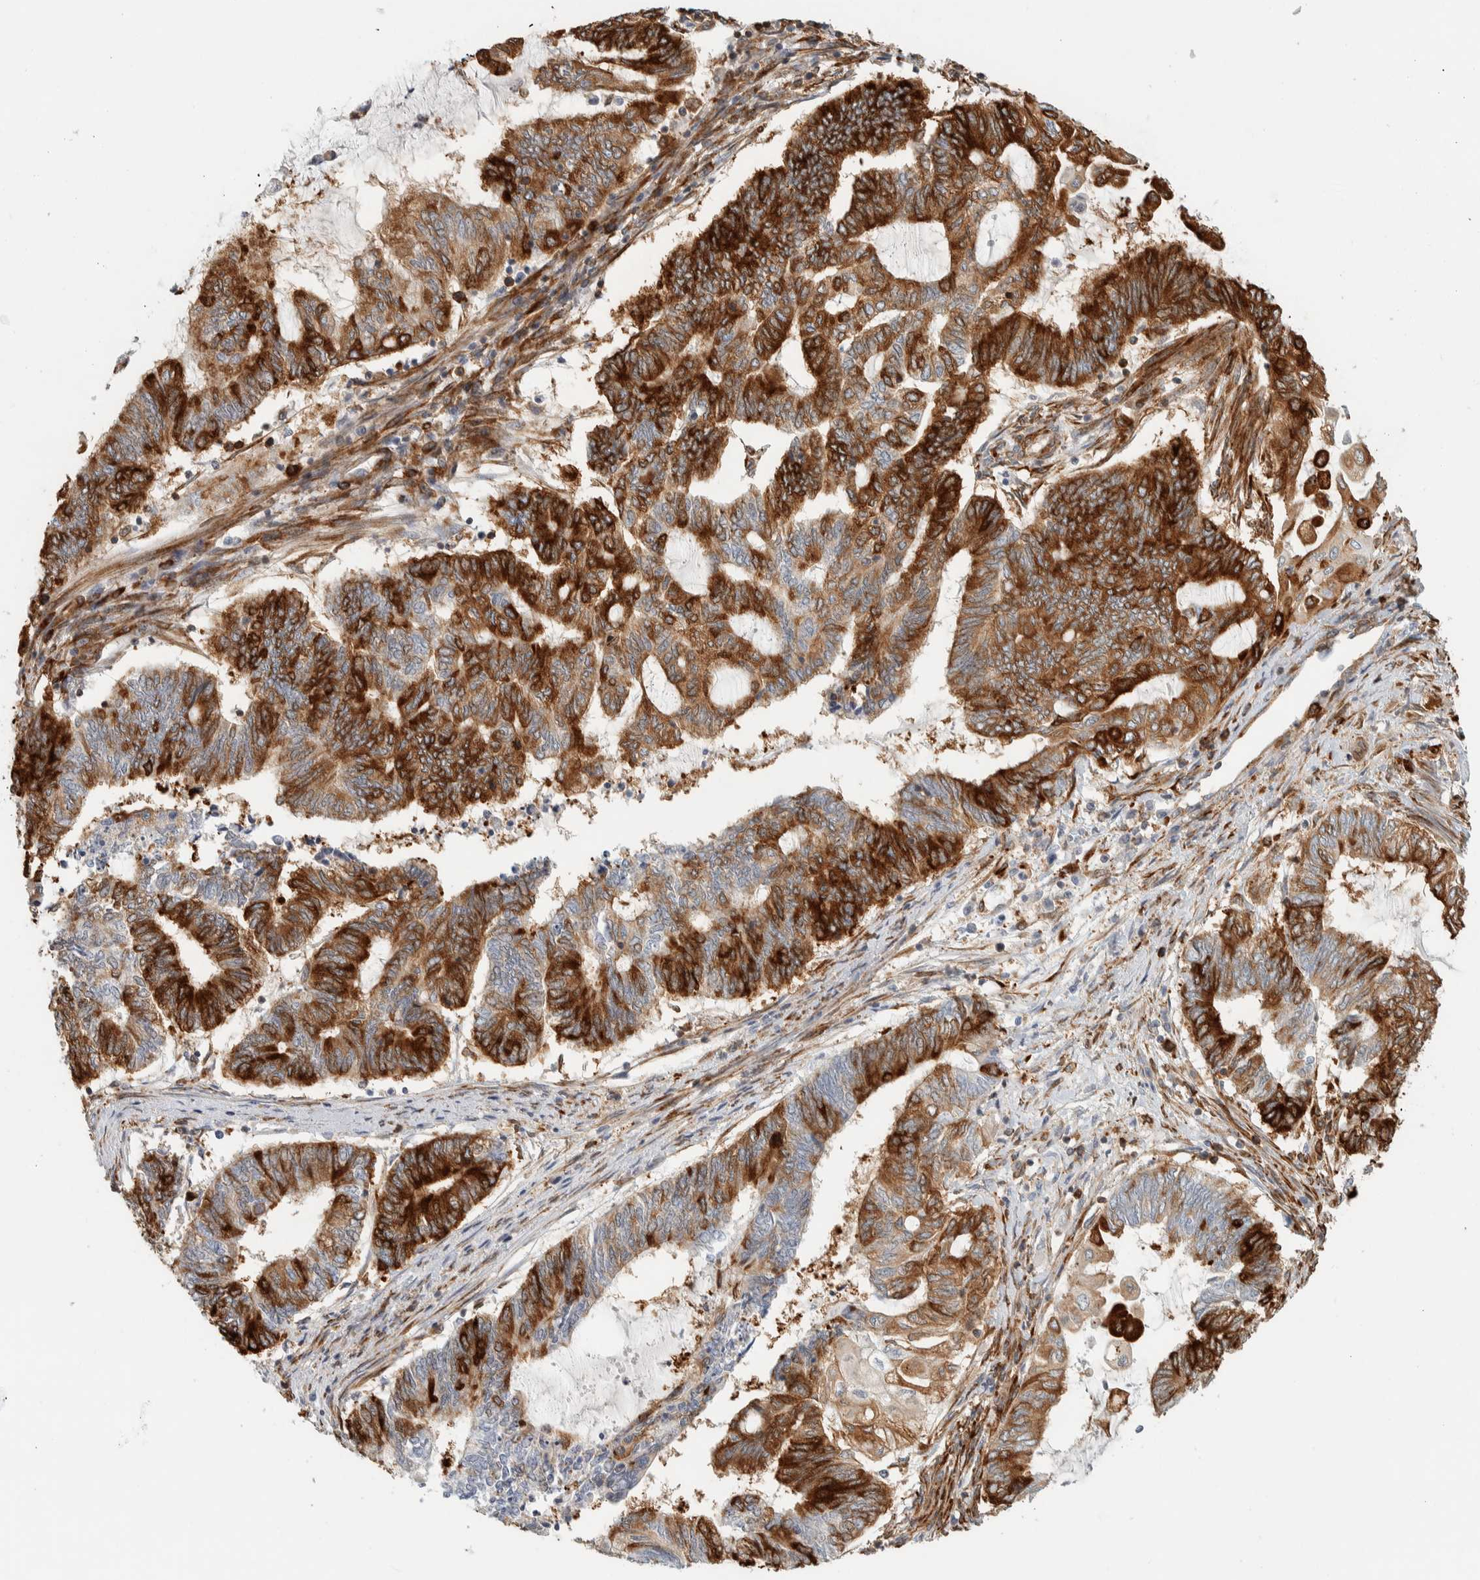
{"staining": {"intensity": "strong", "quantity": "25%-75%", "location": "cytoplasmic/membranous"}, "tissue": "endometrial cancer", "cell_type": "Tumor cells", "image_type": "cancer", "snomed": [{"axis": "morphology", "description": "Adenocarcinoma, NOS"}, {"axis": "topography", "description": "Uterus"}, {"axis": "topography", "description": "Endometrium"}], "caption": "DAB (3,3'-diaminobenzidine) immunohistochemical staining of human endometrial cancer demonstrates strong cytoplasmic/membranous protein positivity in about 25%-75% of tumor cells.", "gene": "LLGL2", "patient": {"sex": "female", "age": 70}}